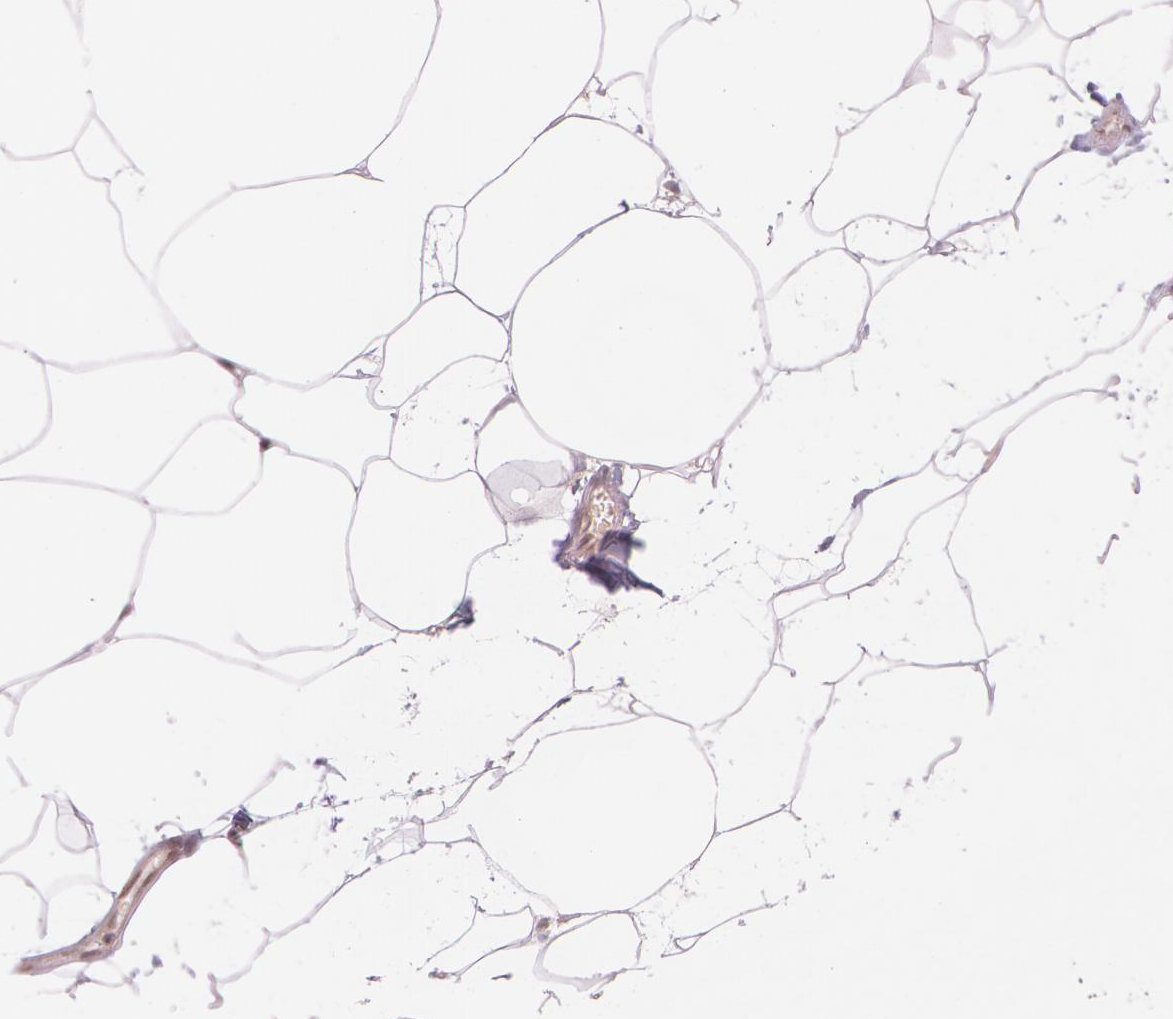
{"staining": {"intensity": "weak", "quantity": ">75%", "location": "cytoplasmic/membranous"}, "tissue": "adipose tissue", "cell_type": "Adipocytes", "image_type": "normal", "snomed": [{"axis": "morphology", "description": "Normal tissue, NOS"}, {"axis": "morphology", "description": "Duct carcinoma"}, {"axis": "topography", "description": "Breast"}, {"axis": "topography", "description": "Adipose tissue"}], "caption": "Weak cytoplasmic/membranous positivity for a protein is identified in about >75% of adipocytes of unremarkable adipose tissue using immunohistochemistry.", "gene": "ATG2B", "patient": {"sex": "female", "age": 37}}